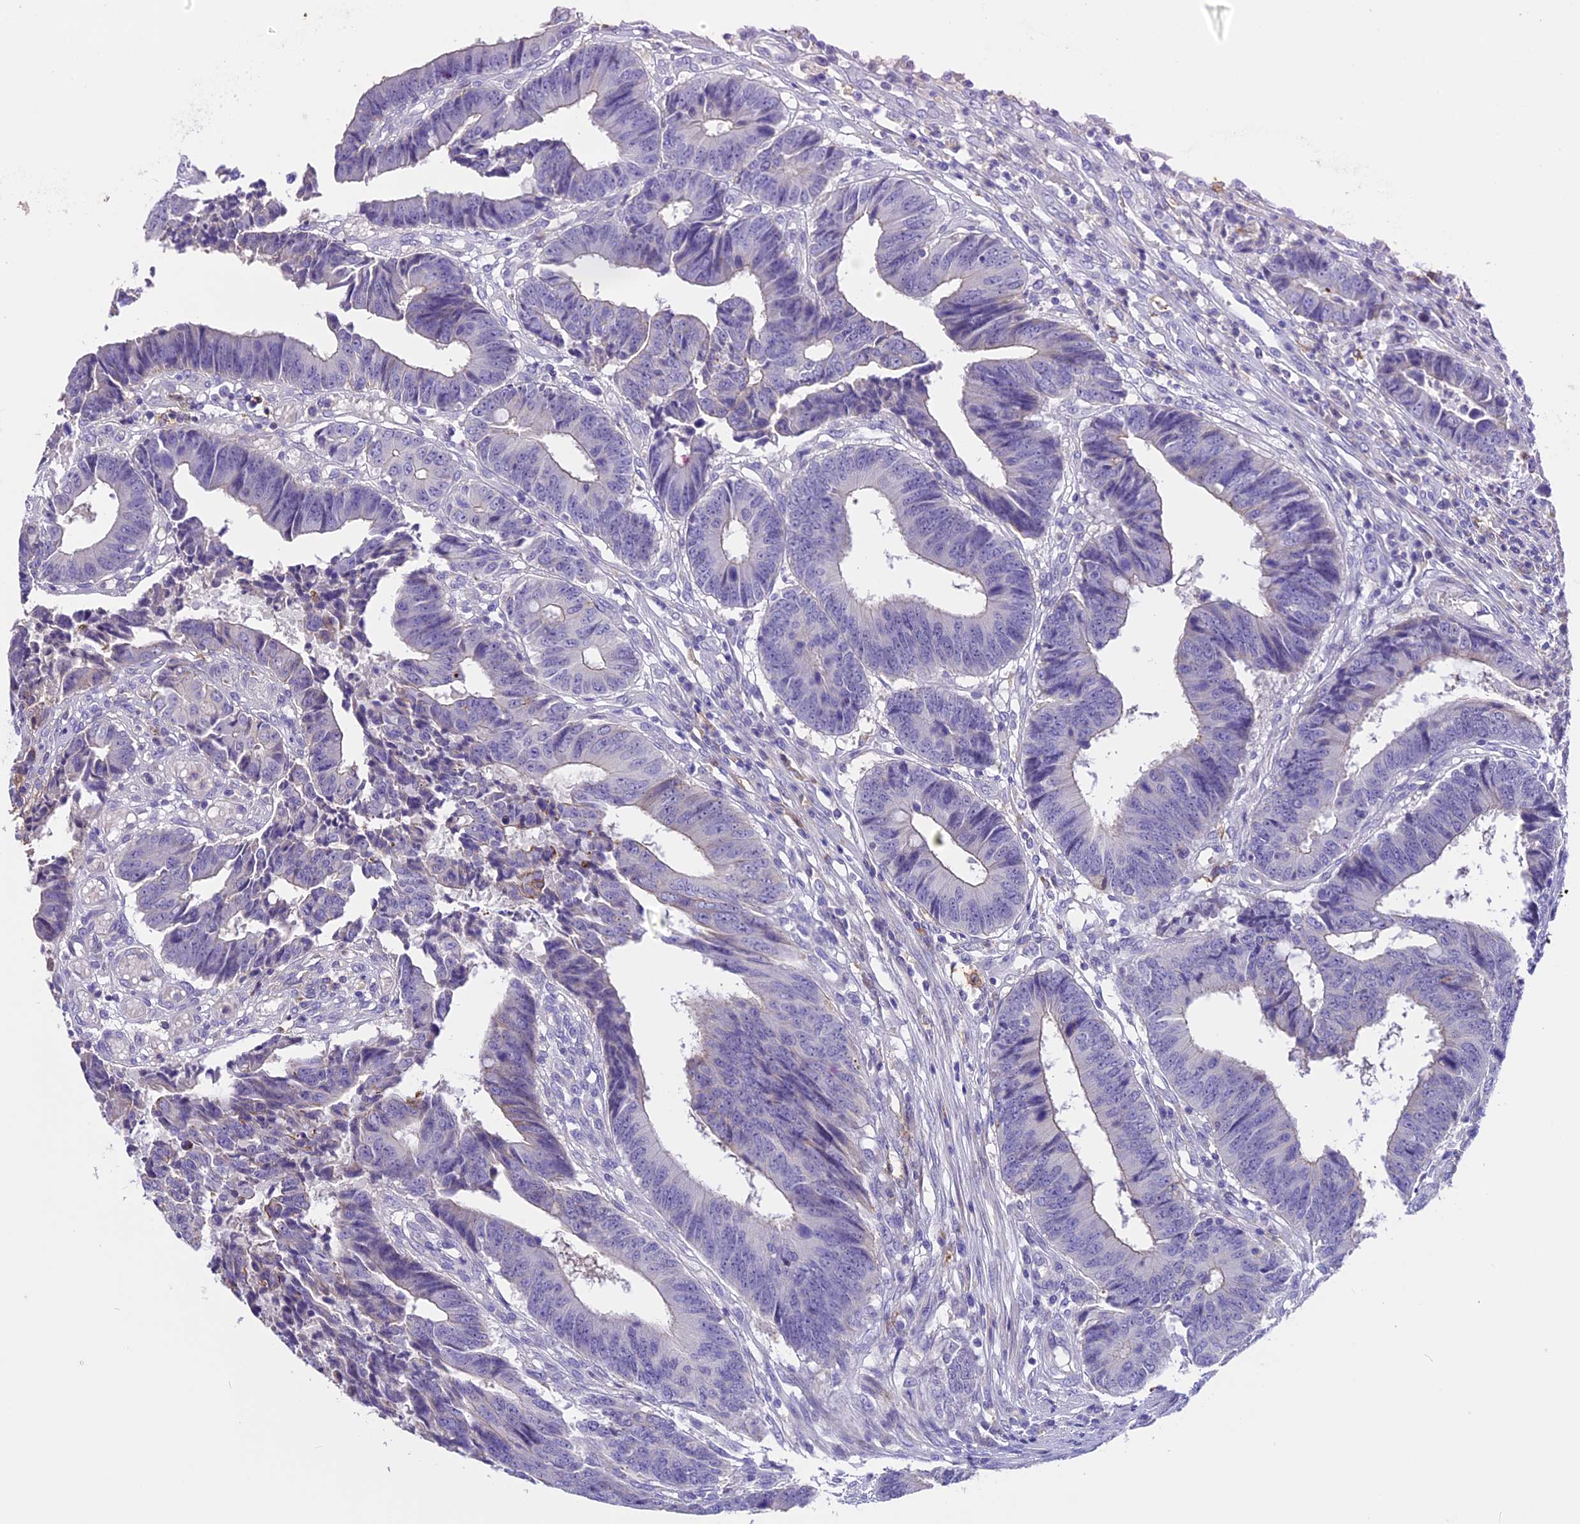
{"staining": {"intensity": "negative", "quantity": "none", "location": "none"}, "tissue": "colorectal cancer", "cell_type": "Tumor cells", "image_type": "cancer", "snomed": [{"axis": "morphology", "description": "Adenocarcinoma, NOS"}, {"axis": "topography", "description": "Rectum"}], "caption": "Immunohistochemistry (IHC) histopathology image of colorectal adenocarcinoma stained for a protein (brown), which demonstrates no staining in tumor cells.", "gene": "NOD2", "patient": {"sex": "male", "age": 84}}